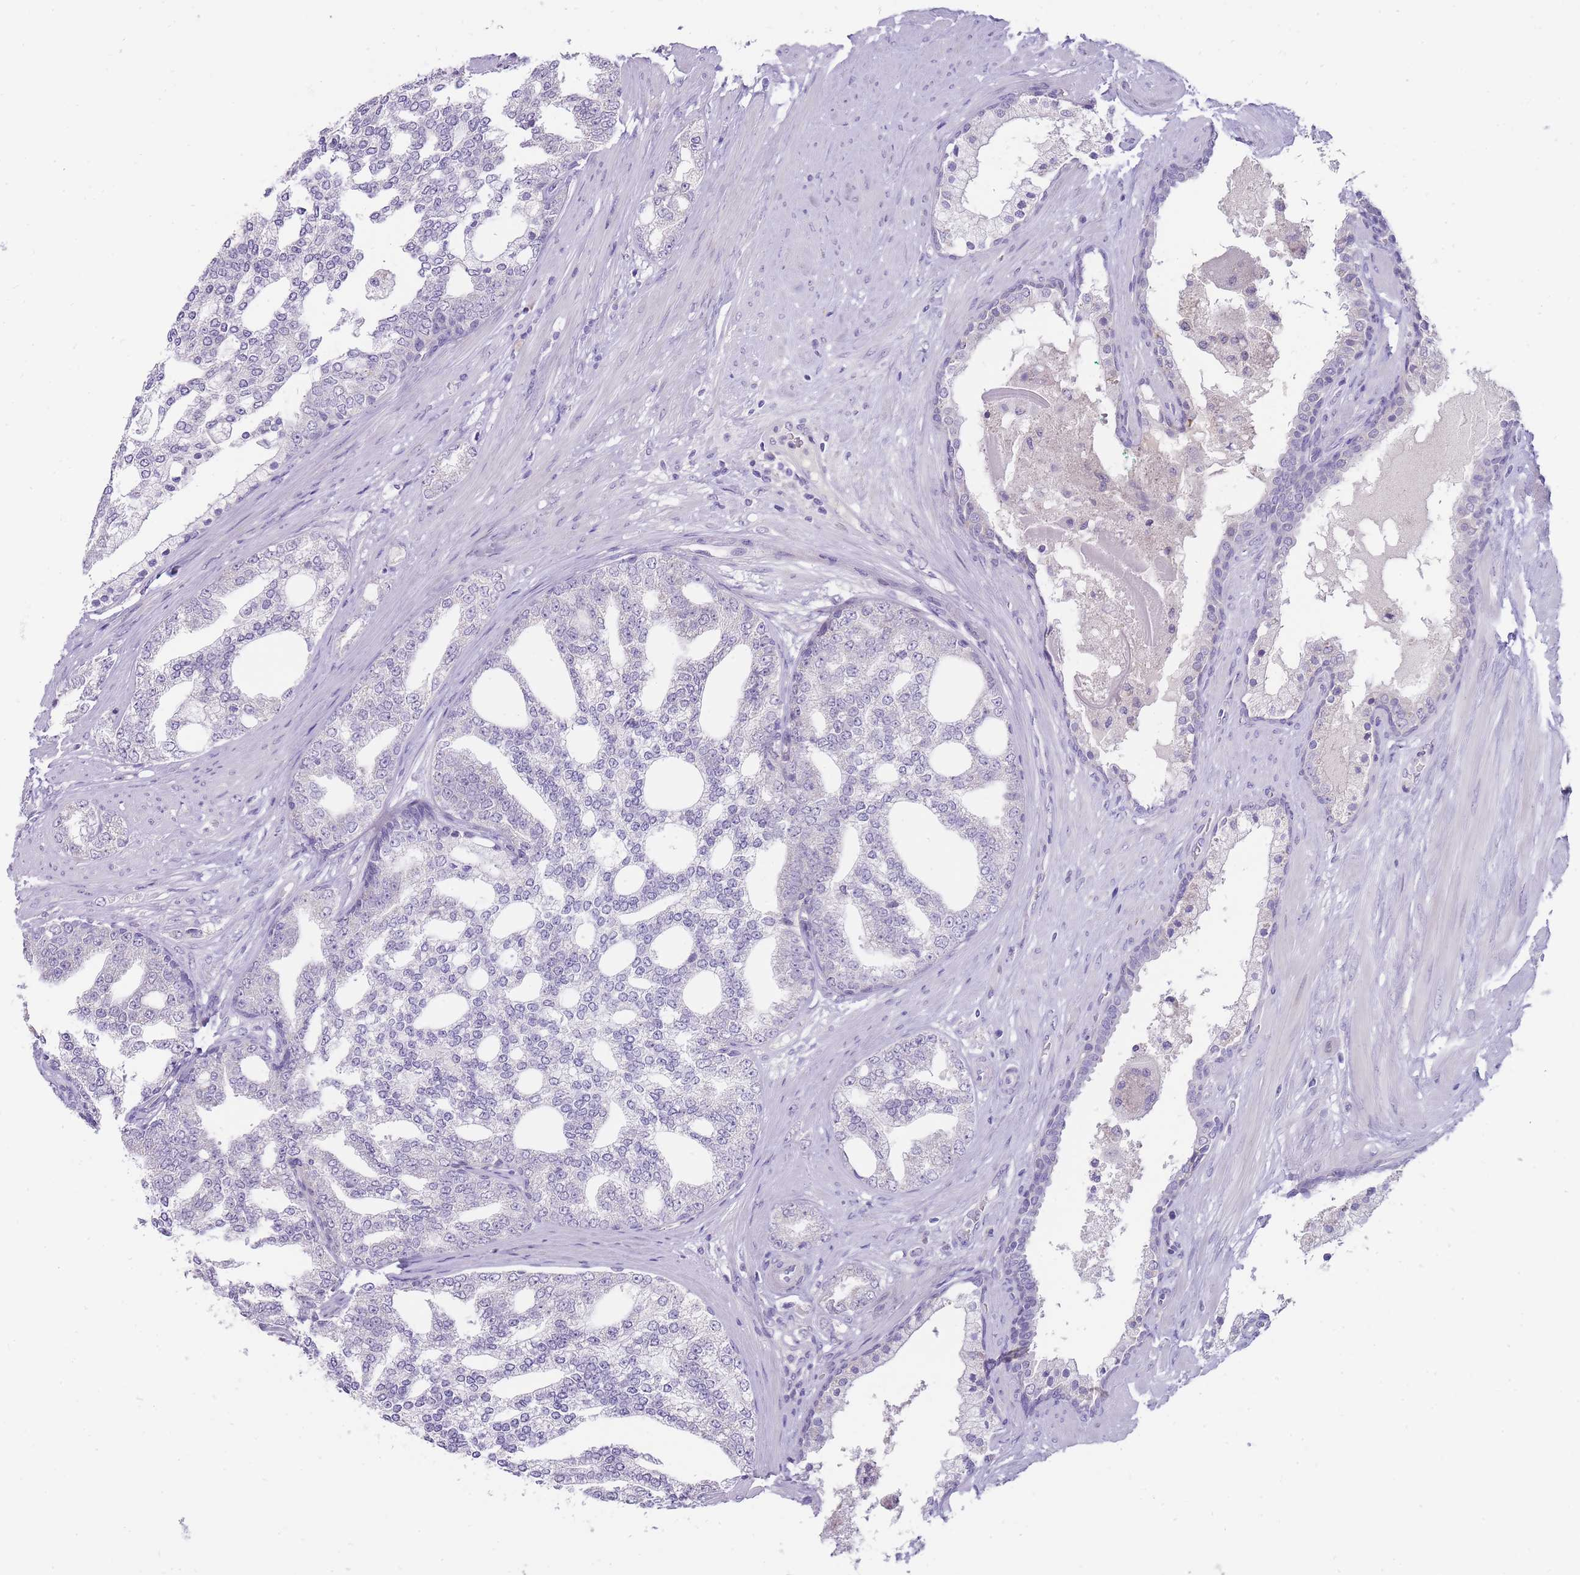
{"staining": {"intensity": "negative", "quantity": "none", "location": "none"}, "tissue": "prostate cancer", "cell_type": "Tumor cells", "image_type": "cancer", "snomed": [{"axis": "morphology", "description": "Adenocarcinoma, High grade"}, {"axis": "topography", "description": "Prostate"}], "caption": "DAB (3,3'-diaminobenzidine) immunohistochemical staining of high-grade adenocarcinoma (prostate) shows no significant positivity in tumor cells.", "gene": "ERICH4", "patient": {"sex": "male", "age": 64}}